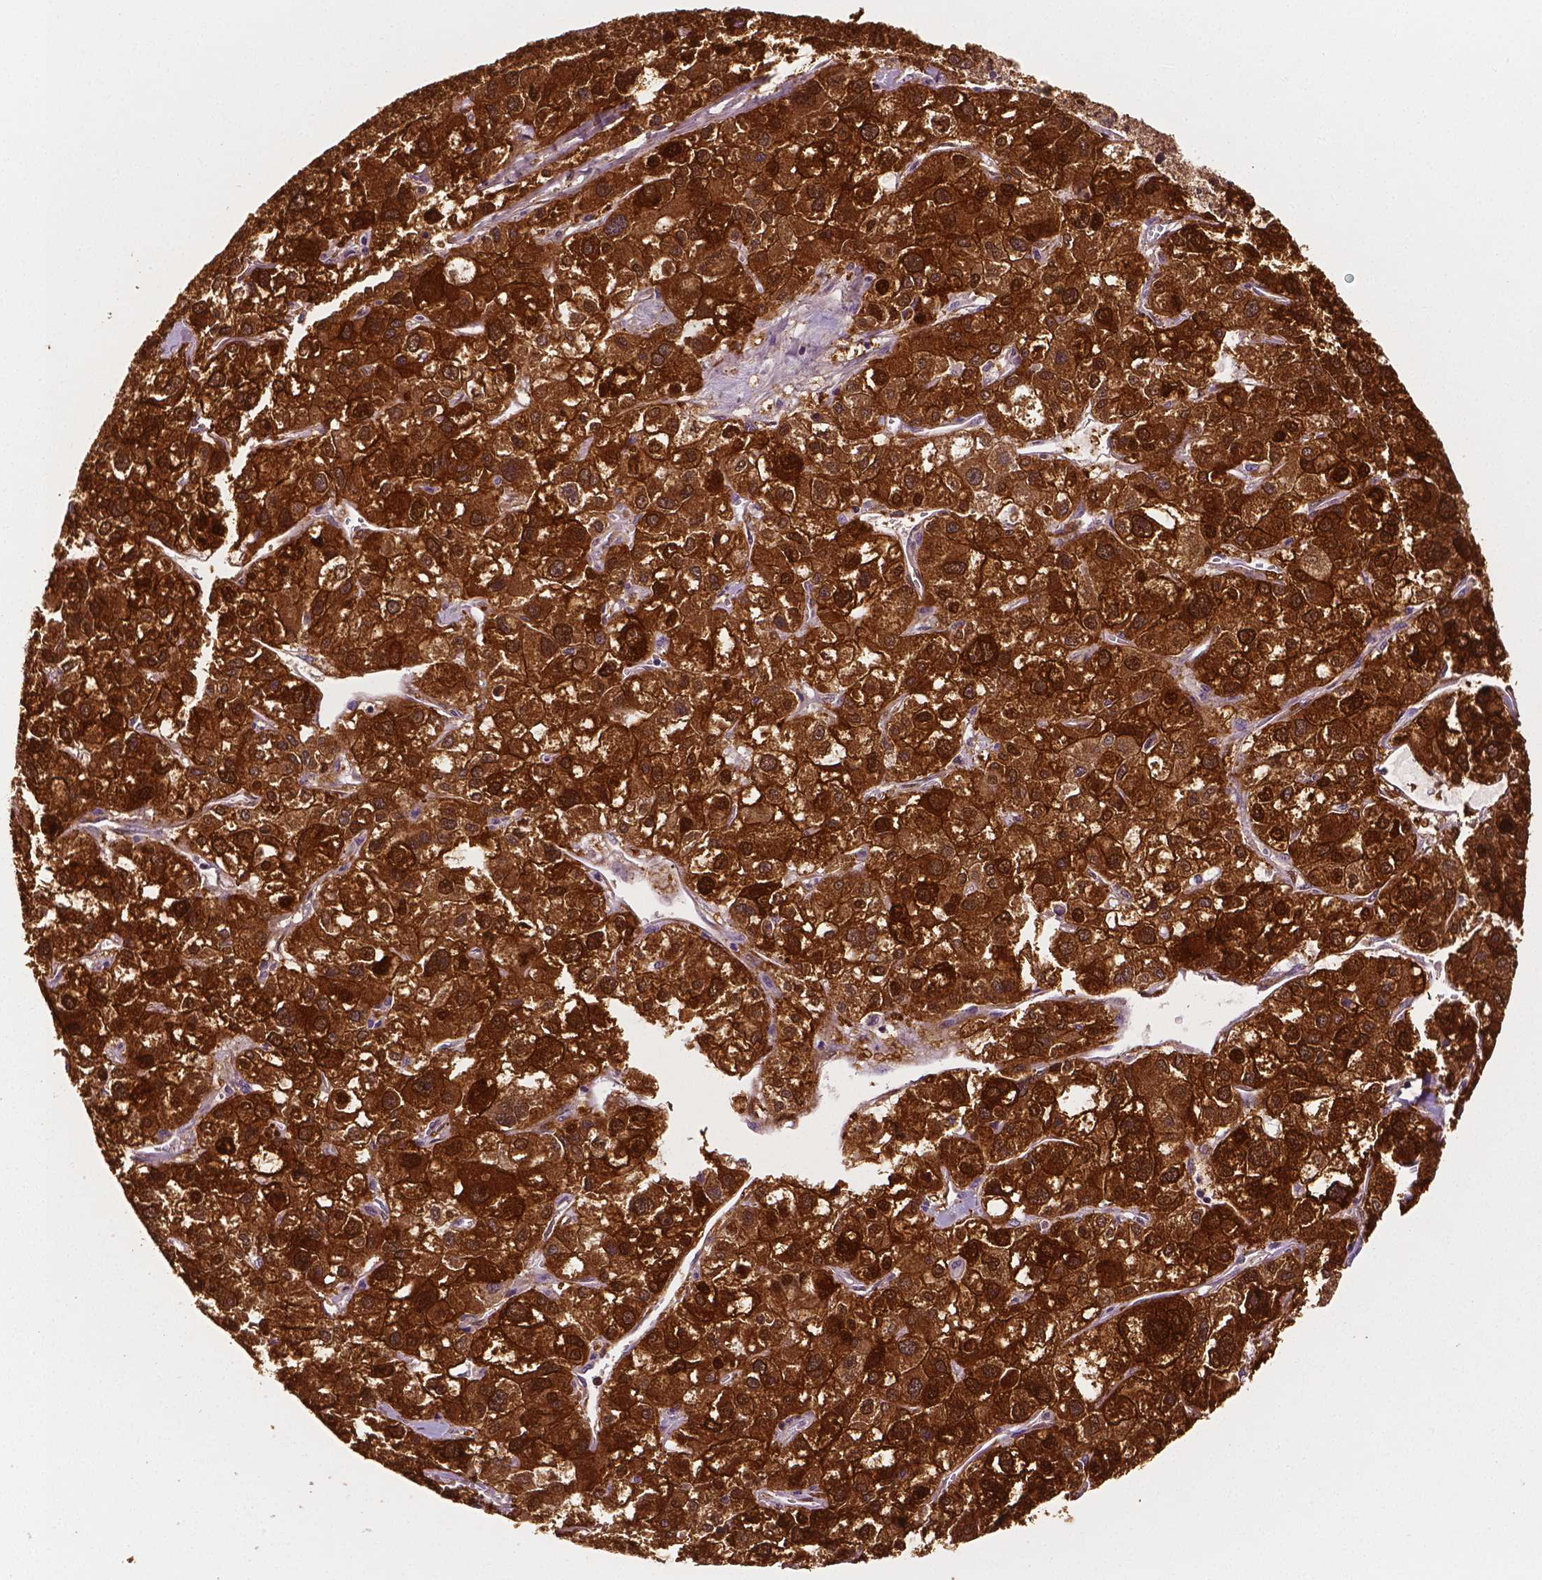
{"staining": {"intensity": "strong", "quantity": ">75%", "location": "cytoplasmic/membranous,nuclear"}, "tissue": "liver cancer", "cell_type": "Tumor cells", "image_type": "cancer", "snomed": [{"axis": "morphology", "description": "Carcinoma, Hepatocellular, NOS"}, {"axis": "topography", "description": "Liver"}], "caption": "Immunohistochemistry (IHC) photomicrograph of human liver hepatocellular carcinoma stained for a protein (brown), which displays high levels of strong cytoplasmic/membranous and nuclear staining in about >75% of tumor cells.", "gene": "PHGDH", "patient": {"sex": "male", "age": 73}}